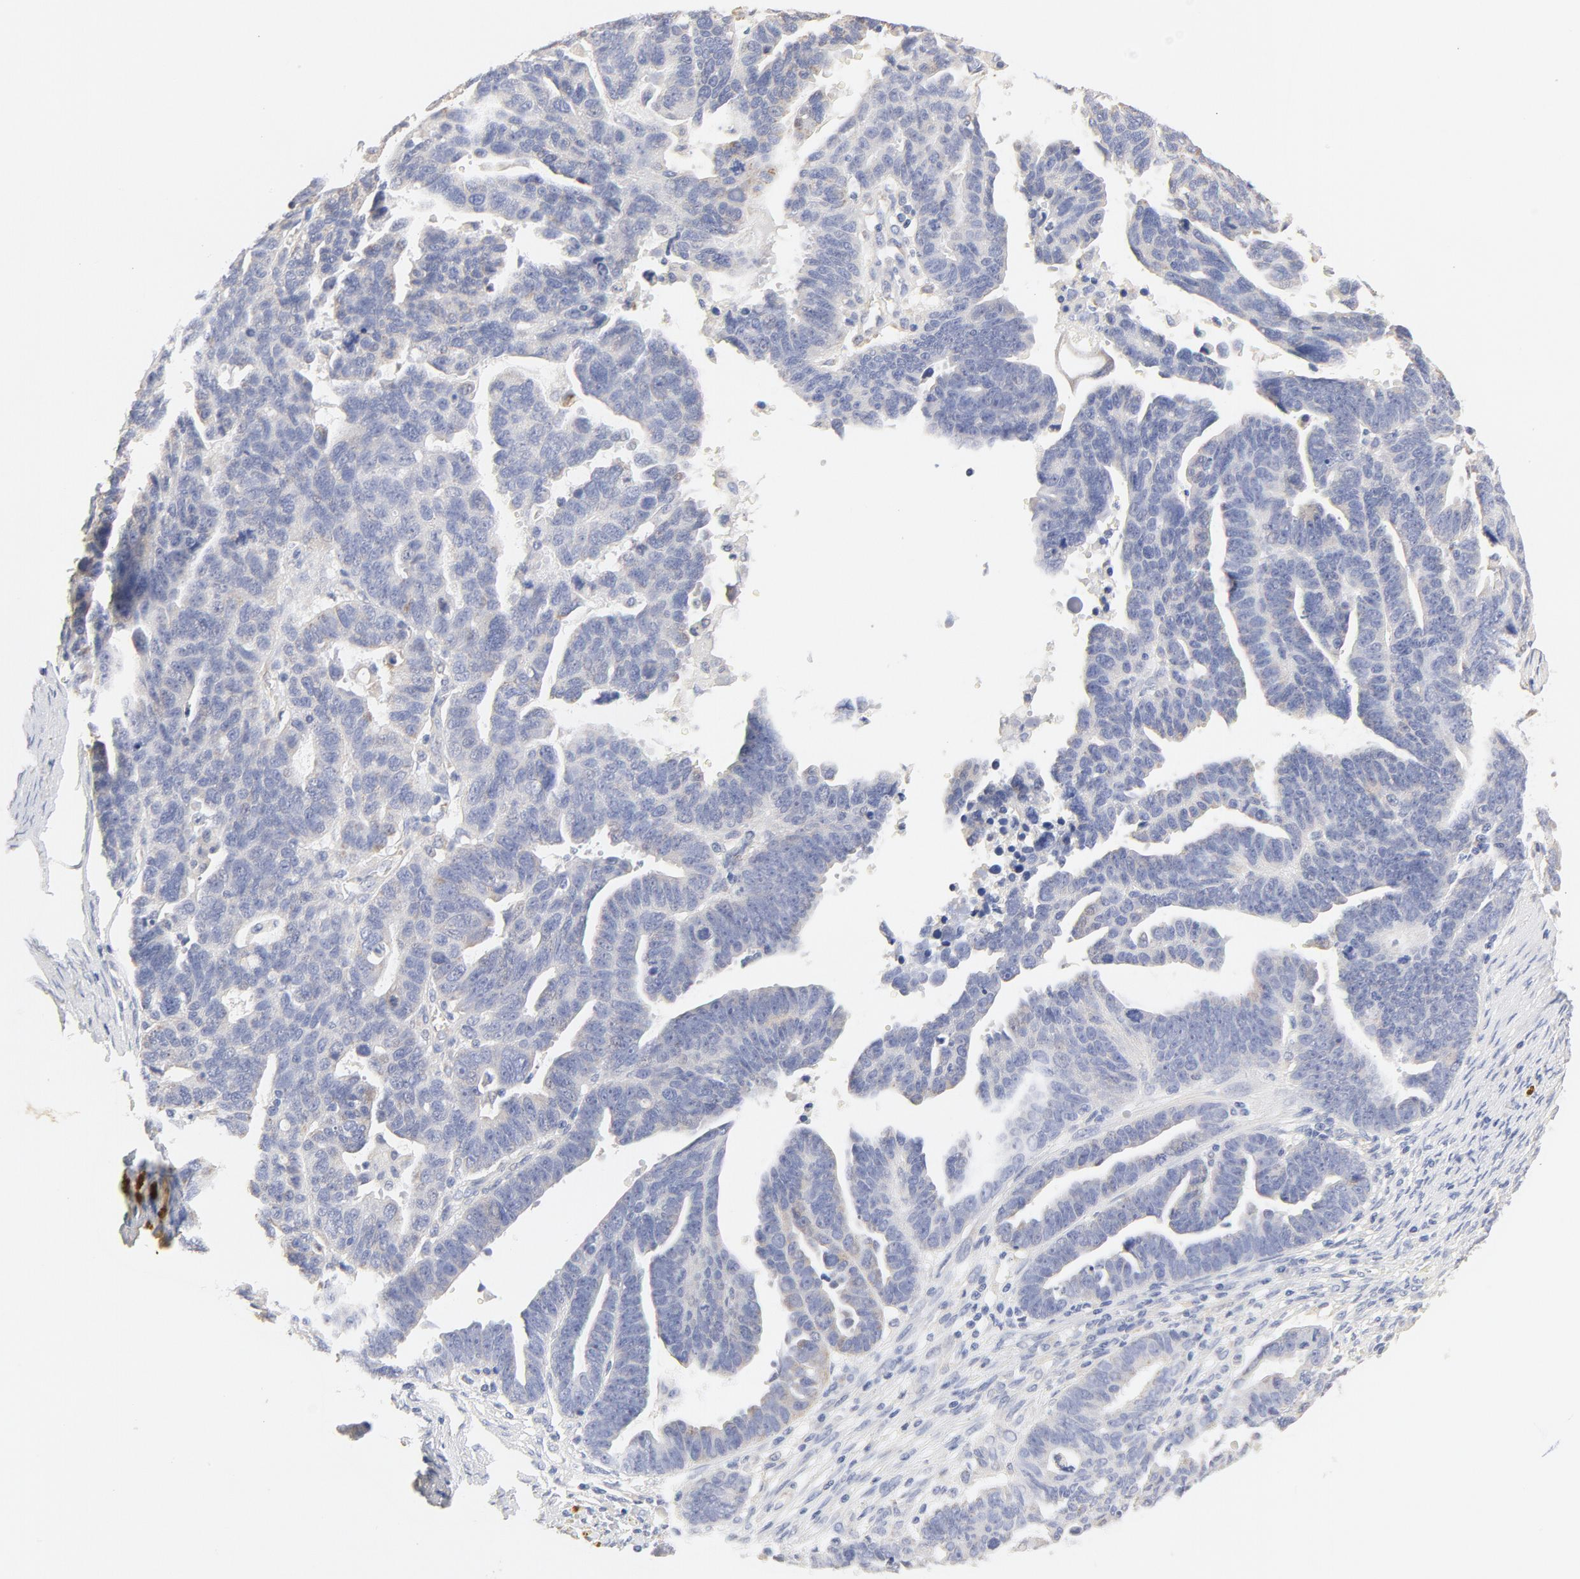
{"staining": {"intensity": "negative", "quantity": "none", "location": "none"}, "tissue": "ovarian cancer", "cell_type": "Tumor cells", "image_type": "cancer", "snomed": [{"axis": "morphology", "description": "Carcinoma, endometroid"}, {"axis": "morphology", "description": "Cystadenocarcinoma, serous, NOS"}, {"axis": "topography", "description": "Ovary"}], "caption": "This is a micrograph of IHC staining of ovarian endometroid carcinoma, which shows no expression in tumor cells.", "gene": "MTERF2", "patient": {"sex": "female", "age": 45}}